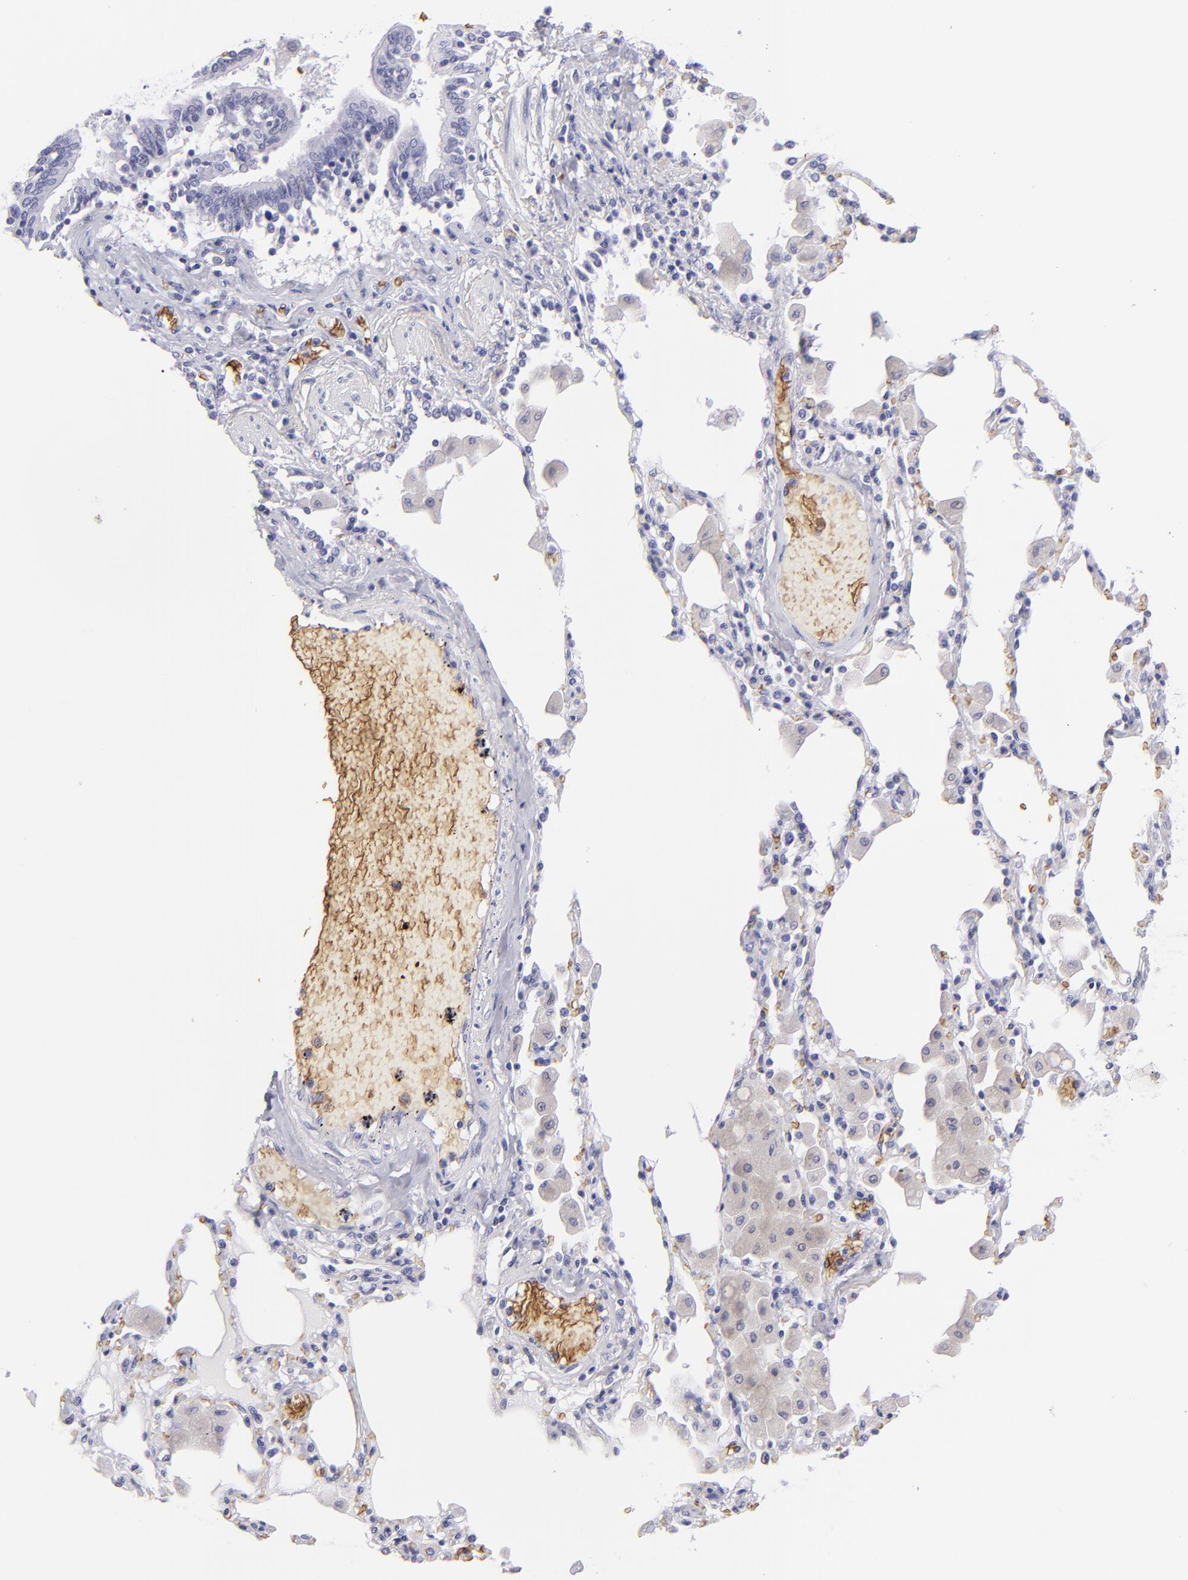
{"staining": {"intensity": "negative", "quantity": "none", "location": "none"}, "tissue": "bronchus", "cell_type": "Respiratory epithelial cells", "image_type": "normal", "snomed": [{"axis": "morphology", "description": "Normal tissue, NOS"}, {"axis": "morphology", "description": "Squamous cell carcinoma, NOS"}, {"axis": "topography", "description": "Bronchus"}, {"axis": "topography", "description": "Lung"}], "caption": "Immunohistochemical staining of benign human bronchus displays no significant positivity in respiratory epithelial cells.", "gene": "GYPA", "patient": {"sex": "female", "age": 47}}